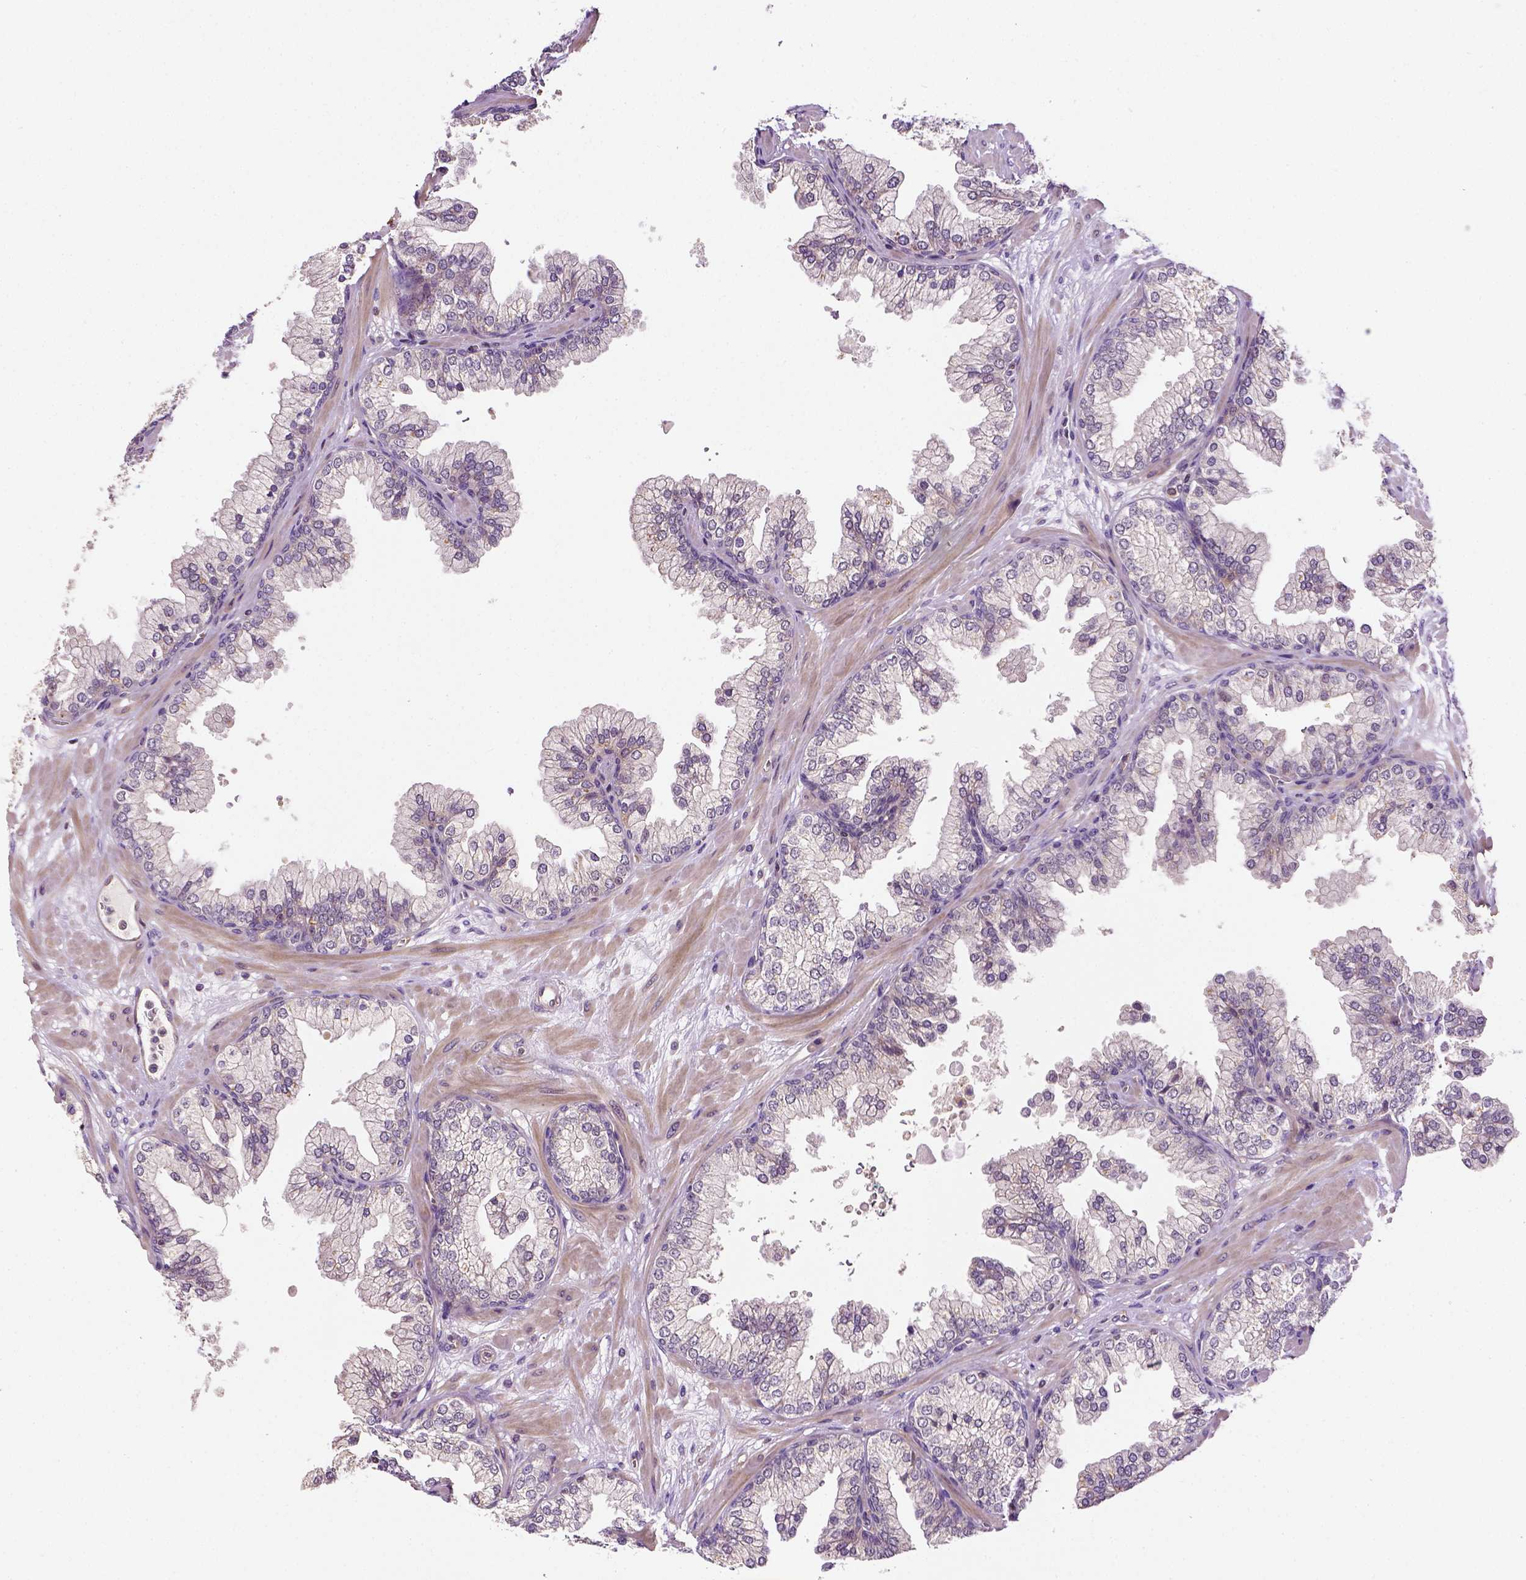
{"staining": {"intensity": "negative", "quantity": "none", "location": "none"}, "tissue": "prostate", "cell_type": "Glandular cells", "image_type": "normal", "snomed": [{"axis": "morphology", "description": "Normal tissue, NOS"}, {"axis": "topography", "description": "Prostate"}, {"axis": "topography", "description": "Peripheral nerve tissue"}], "caption": "Prostate stained for a protein using immunohistochemistry (IHC) shows no staining glandular cells.", "gene": "MATK", "patient": {"sex": "male", "age": 61}}